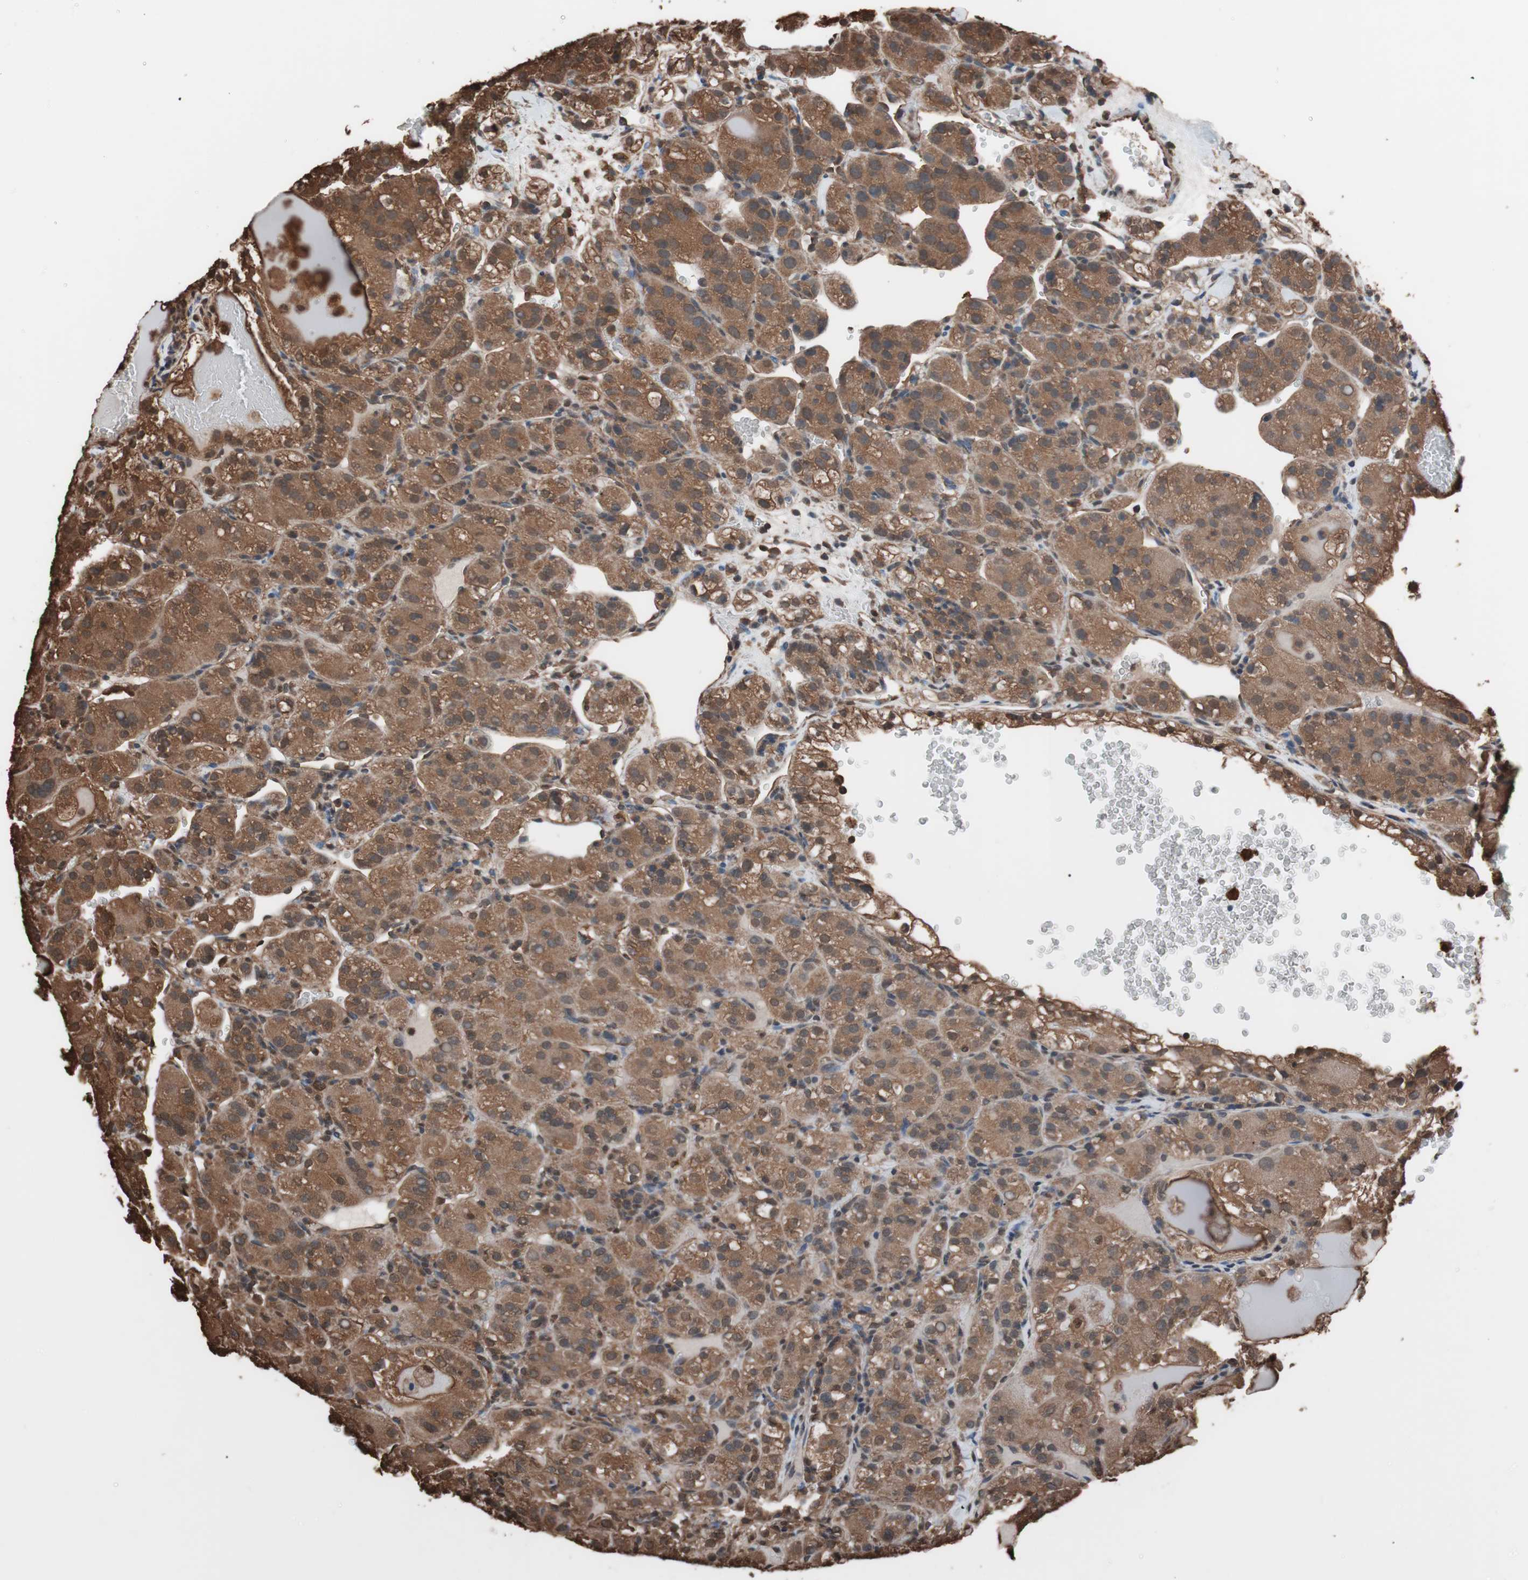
{"staining": {"intensity": "strong", "quantity": ">75%", "location": "cytoplasmic/membranous"}, "tissue": "renal cancer", "cell_type": "Tumor cells", "image_type": "cancer", "snomed": [{"axis": "morphology", "description": "Normal tissue, NOS"}, {"axis": "morphology", "description": "Adenocarcinoma, NOS"}, {"axis": "topography", "description": "Kidney"}], "caption": "Renal adenocarcinoma stained with a protein marker displays strong staining in tumor cells.", "gene": "CALM2", "patient": {"sex": "male", "age": 61}}